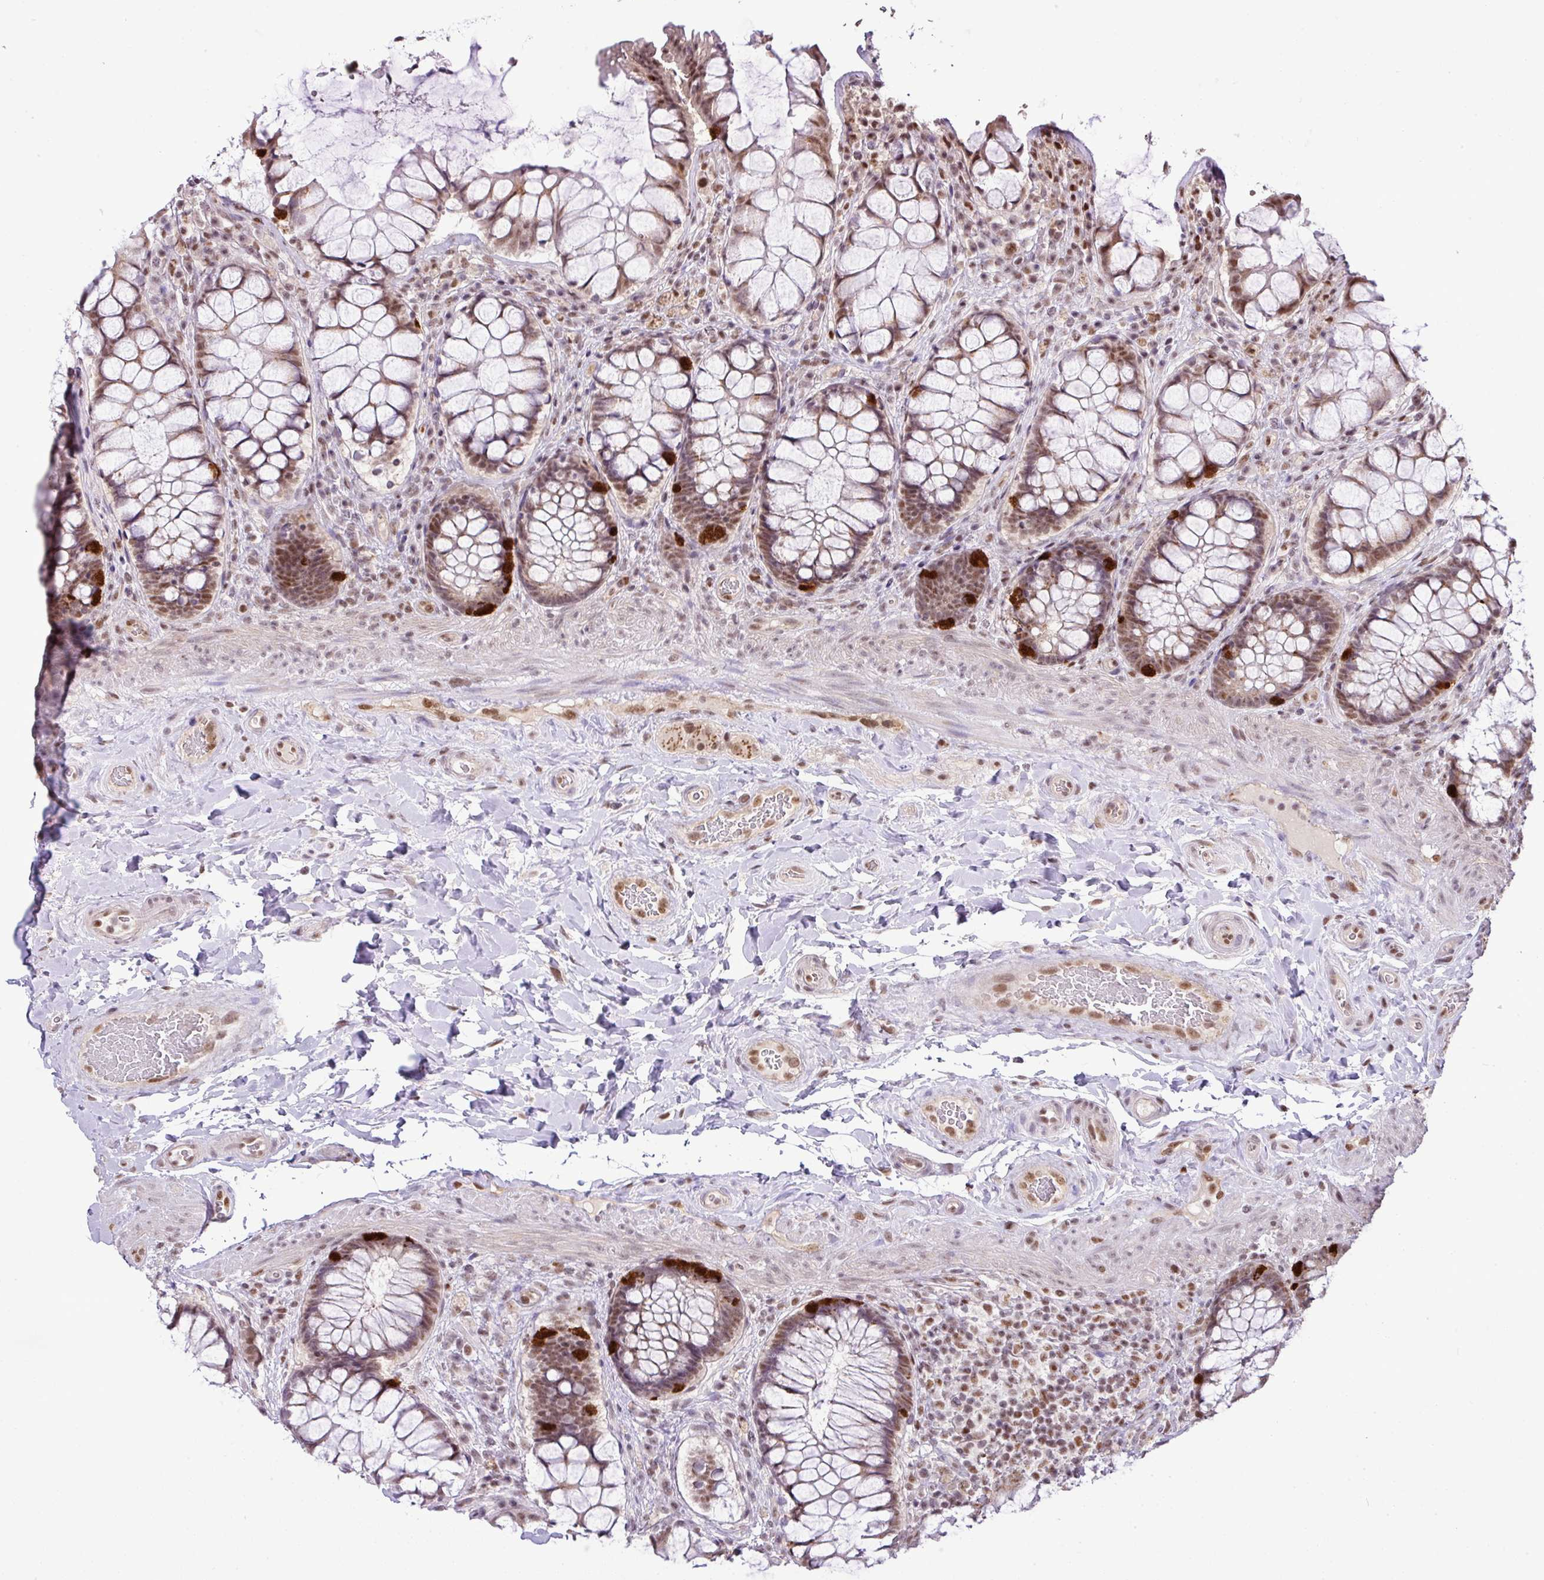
{"staining": {"intensity": "strong", "quantity": ">75%", "location": "nuclear"}, "tissue": "rectum", "cell_type": "Glandular cells", "image_type": "normal", "snomed": [{"axis": "morphology", "description": "Normal tissue, NOS"}, {"axis": "topography", "description": "Rectum"}], "caption": "IHC staining of normal rectum, which shows high levels of strong nuclear staining in approximately >75% of glandular cells indicating strong nuclear protein positivity. The staining was performed using DAB (3,3'-diaminobenzidine) (brown) for protein detection and nuclei were counterstained in hematoxylin (blue).", "gene": "PGAP4", "patient": {"sex": "female", "age": 58}}